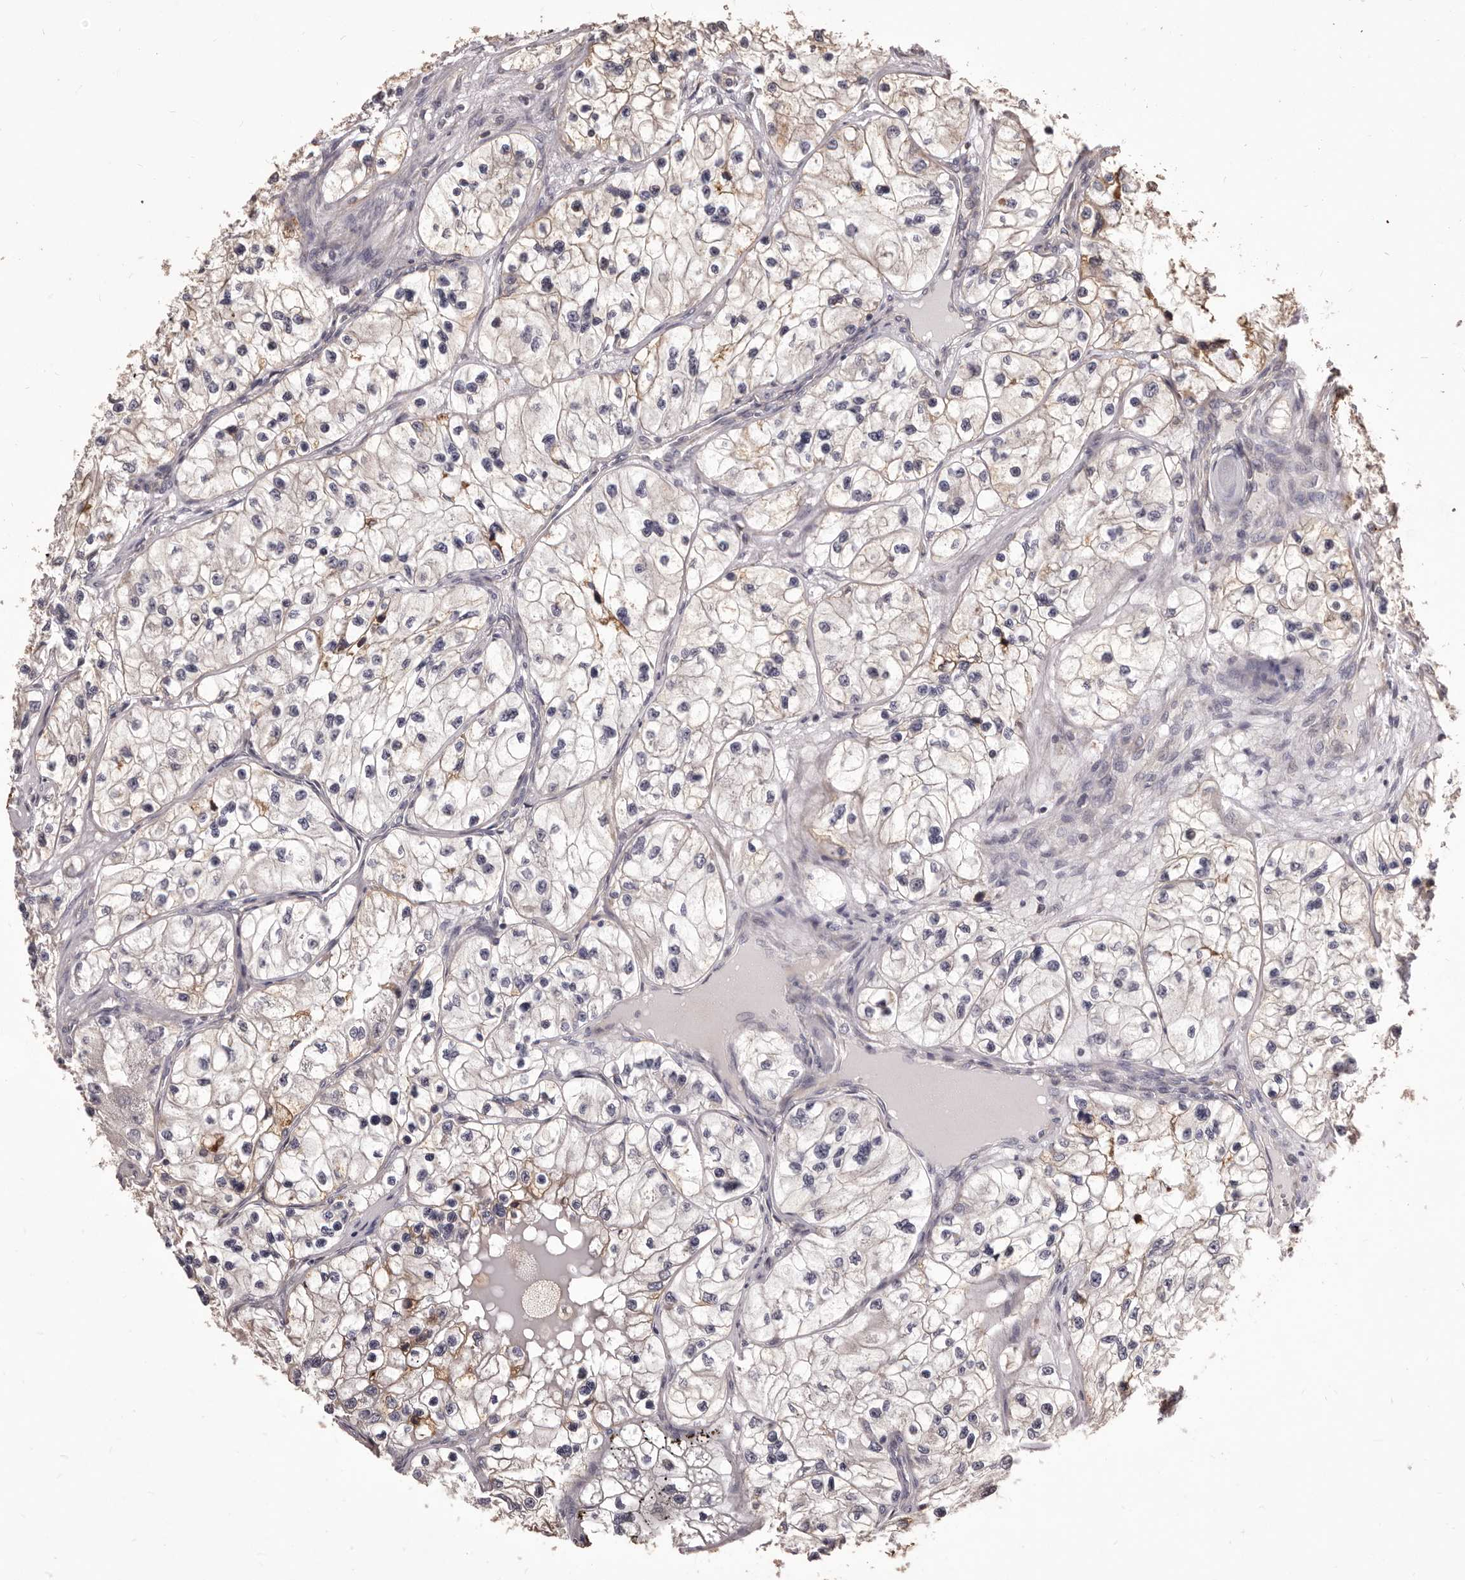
{"staining": {"intensity": "weak", "quantity": "<25%", "location": "cytoplasmic/membranous"}, "tissue": "renal cancer", "cell_type": "Tumor cells", "image_type": "cancer", "snomed": [{"axis": "morphology", "description": "Adenocarcinoma, NOS"}, {"axis": "topography", "description": "Kidney"}], "caption": "A photomicrograph of human renal cancer is negative for staining in tumor cells. (Brightfield microscopy of DAB (3,3'-diaminobenzidine) IHC at high magnification).", "gene": "ALPK1", "patient": {"sex": "female", "age": 57}}